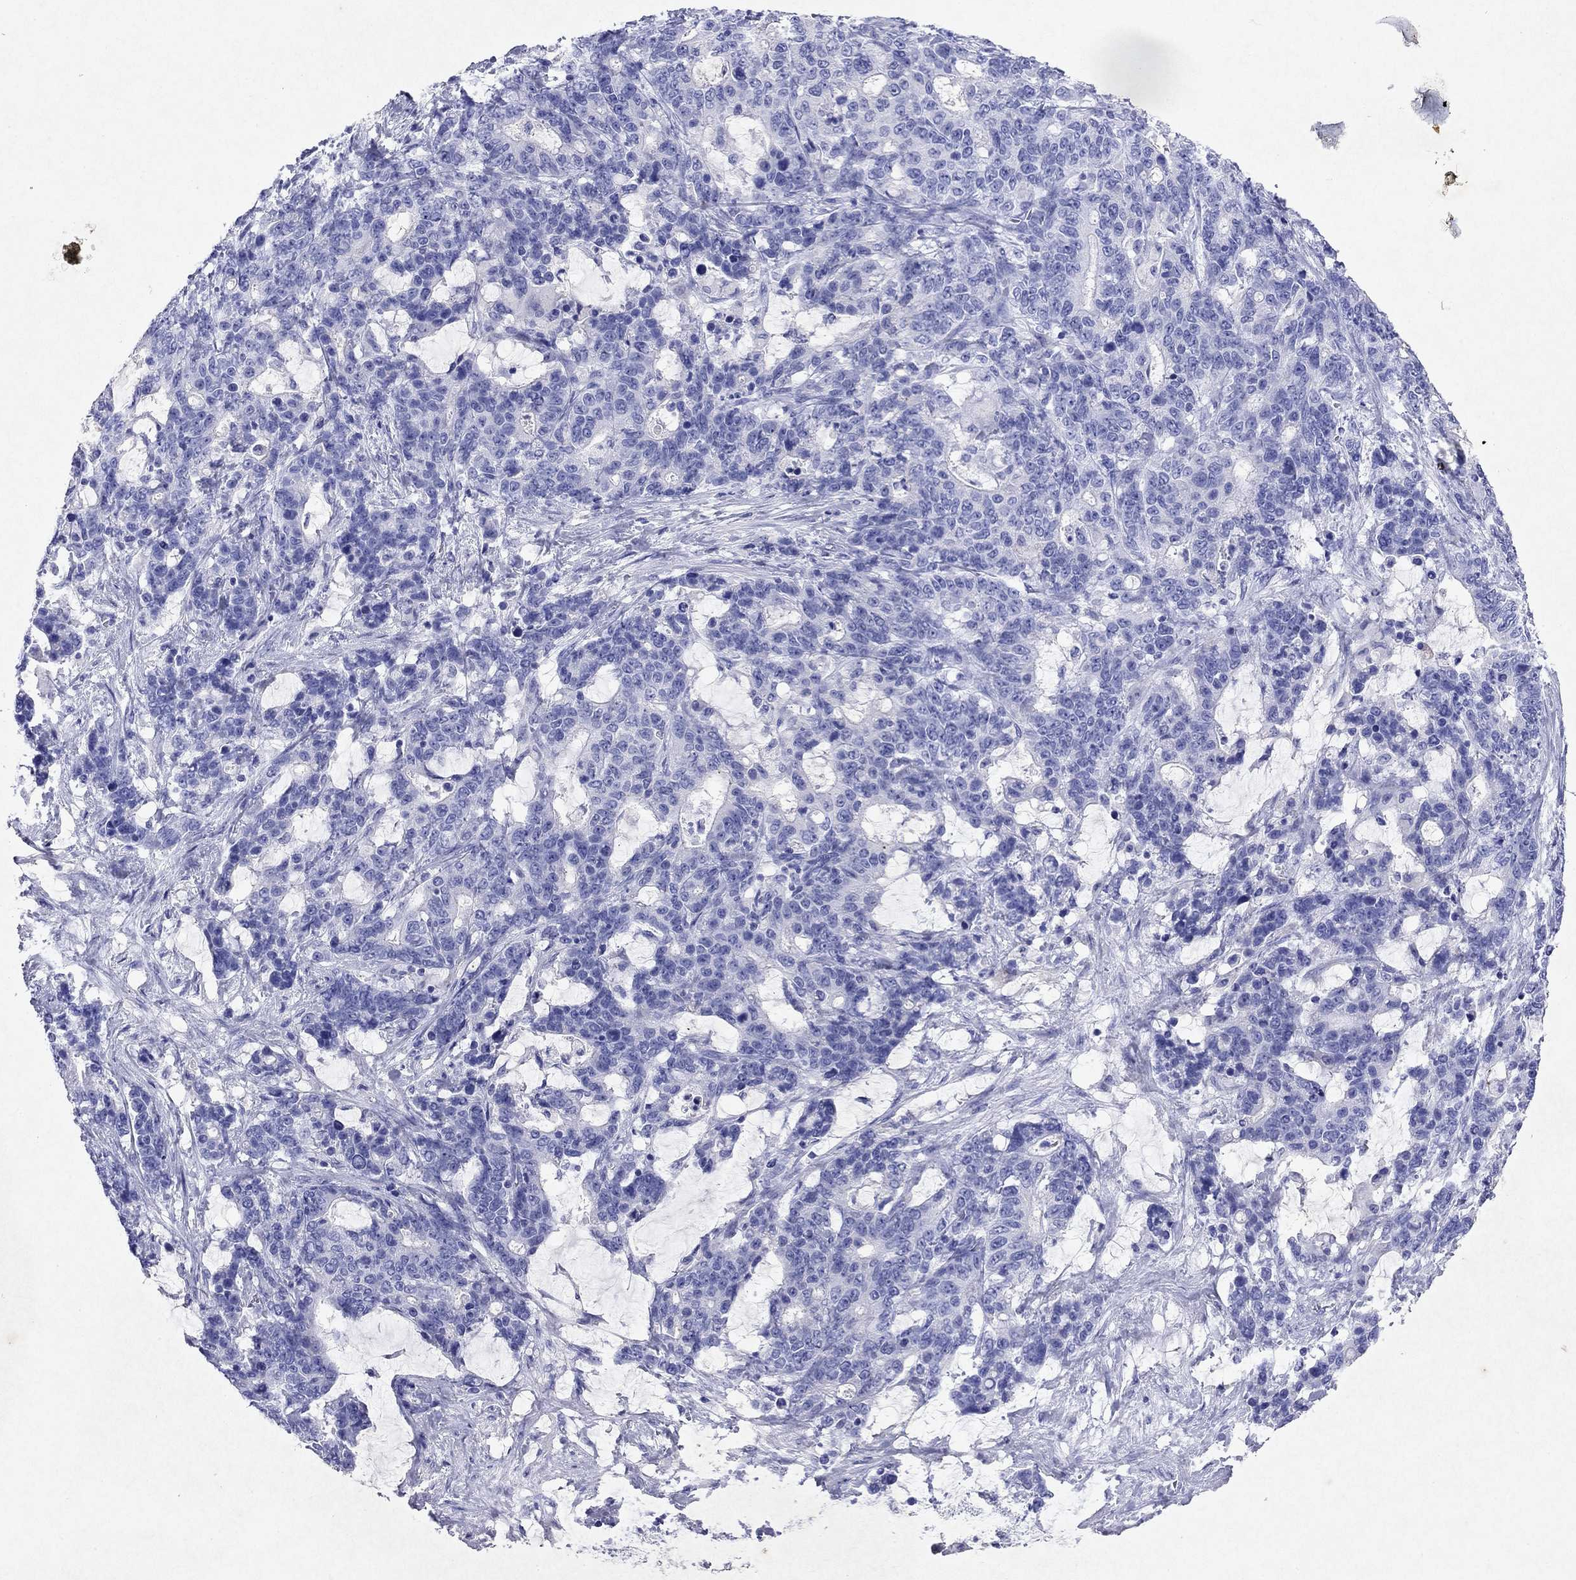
{"staining": {"intensity": "negative", "quantity": "none", "location": "none"}, "tissue": "stomach cancer", "cell_type": "Tumor cells", "image_type": "cancer", "snomed": [{"axis": "morphology", "description": "Normal tissue, NOS"}, {"axis": "morphology", "description": "Adenocarcinoma, NOS"}, {"axis": "topography", "description": "Stomach"}], "caption": "Adenocarcinoma (stomach) was stained to show a protein in brown. There is no significant expression in tumor cells.", "gene": "ARMC12", "patient": {"sex": "female", "age": 64}}